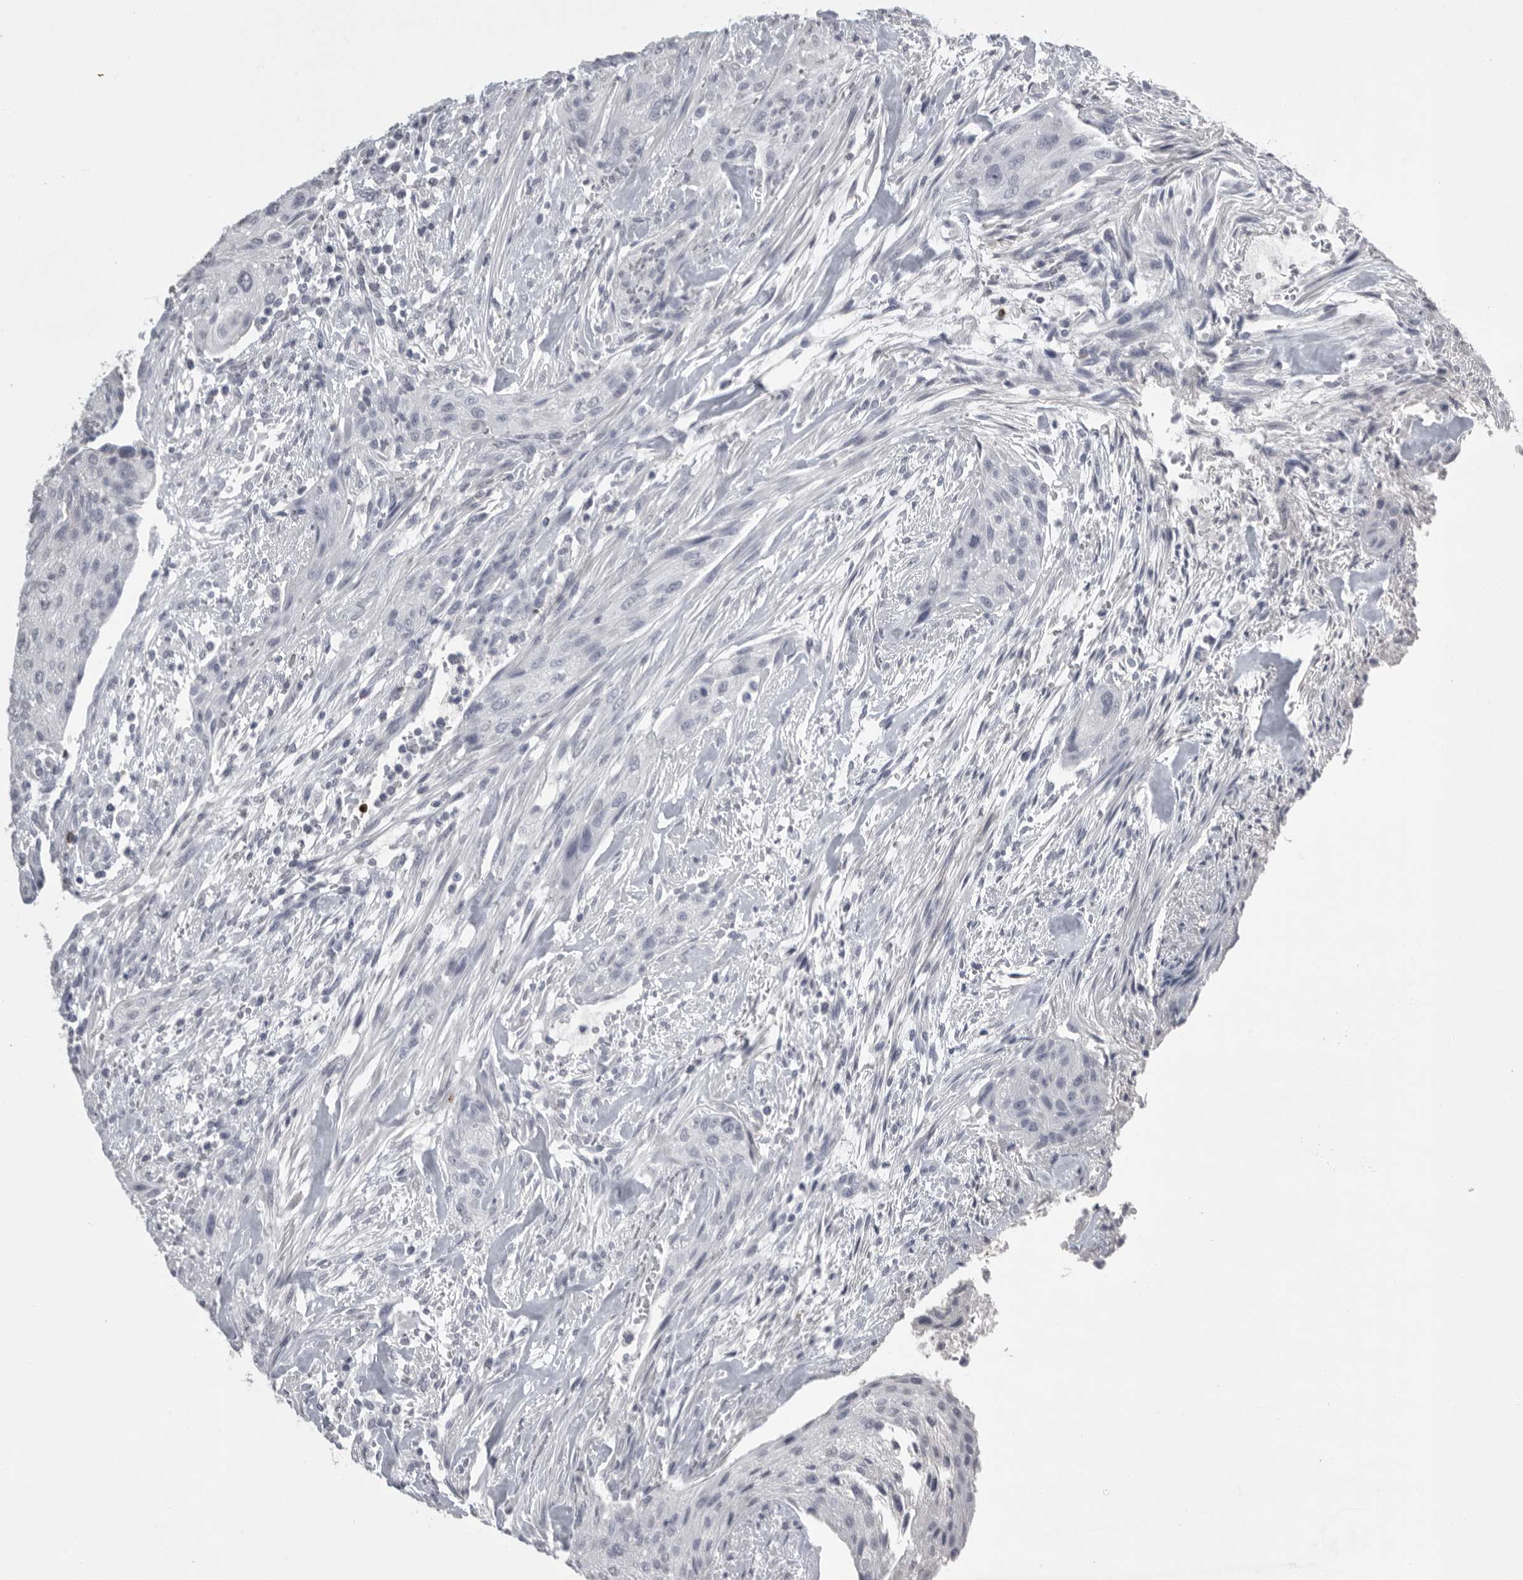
{"staining": {"intensity": "negative", "quantity": "none", "location": "none"}, "tissue": "urothelial cancer", "cell_type": "Tumor cells", "image_type": "cancer", "snomed": [{"axis": "morphology", "description": "Urothelial carcinoma, Low grade"}, {"axis": "morphology", "description": "Urothelial carcinoma, High grade"}, {"axis": "topography", "description": "Urinary bladder"}], "caption": "The micrograph exhibits no significant staining in tumor cells of urothelial cancer.", "gene": "GNLY", "patient": {"sex": "male", "age": 35}}